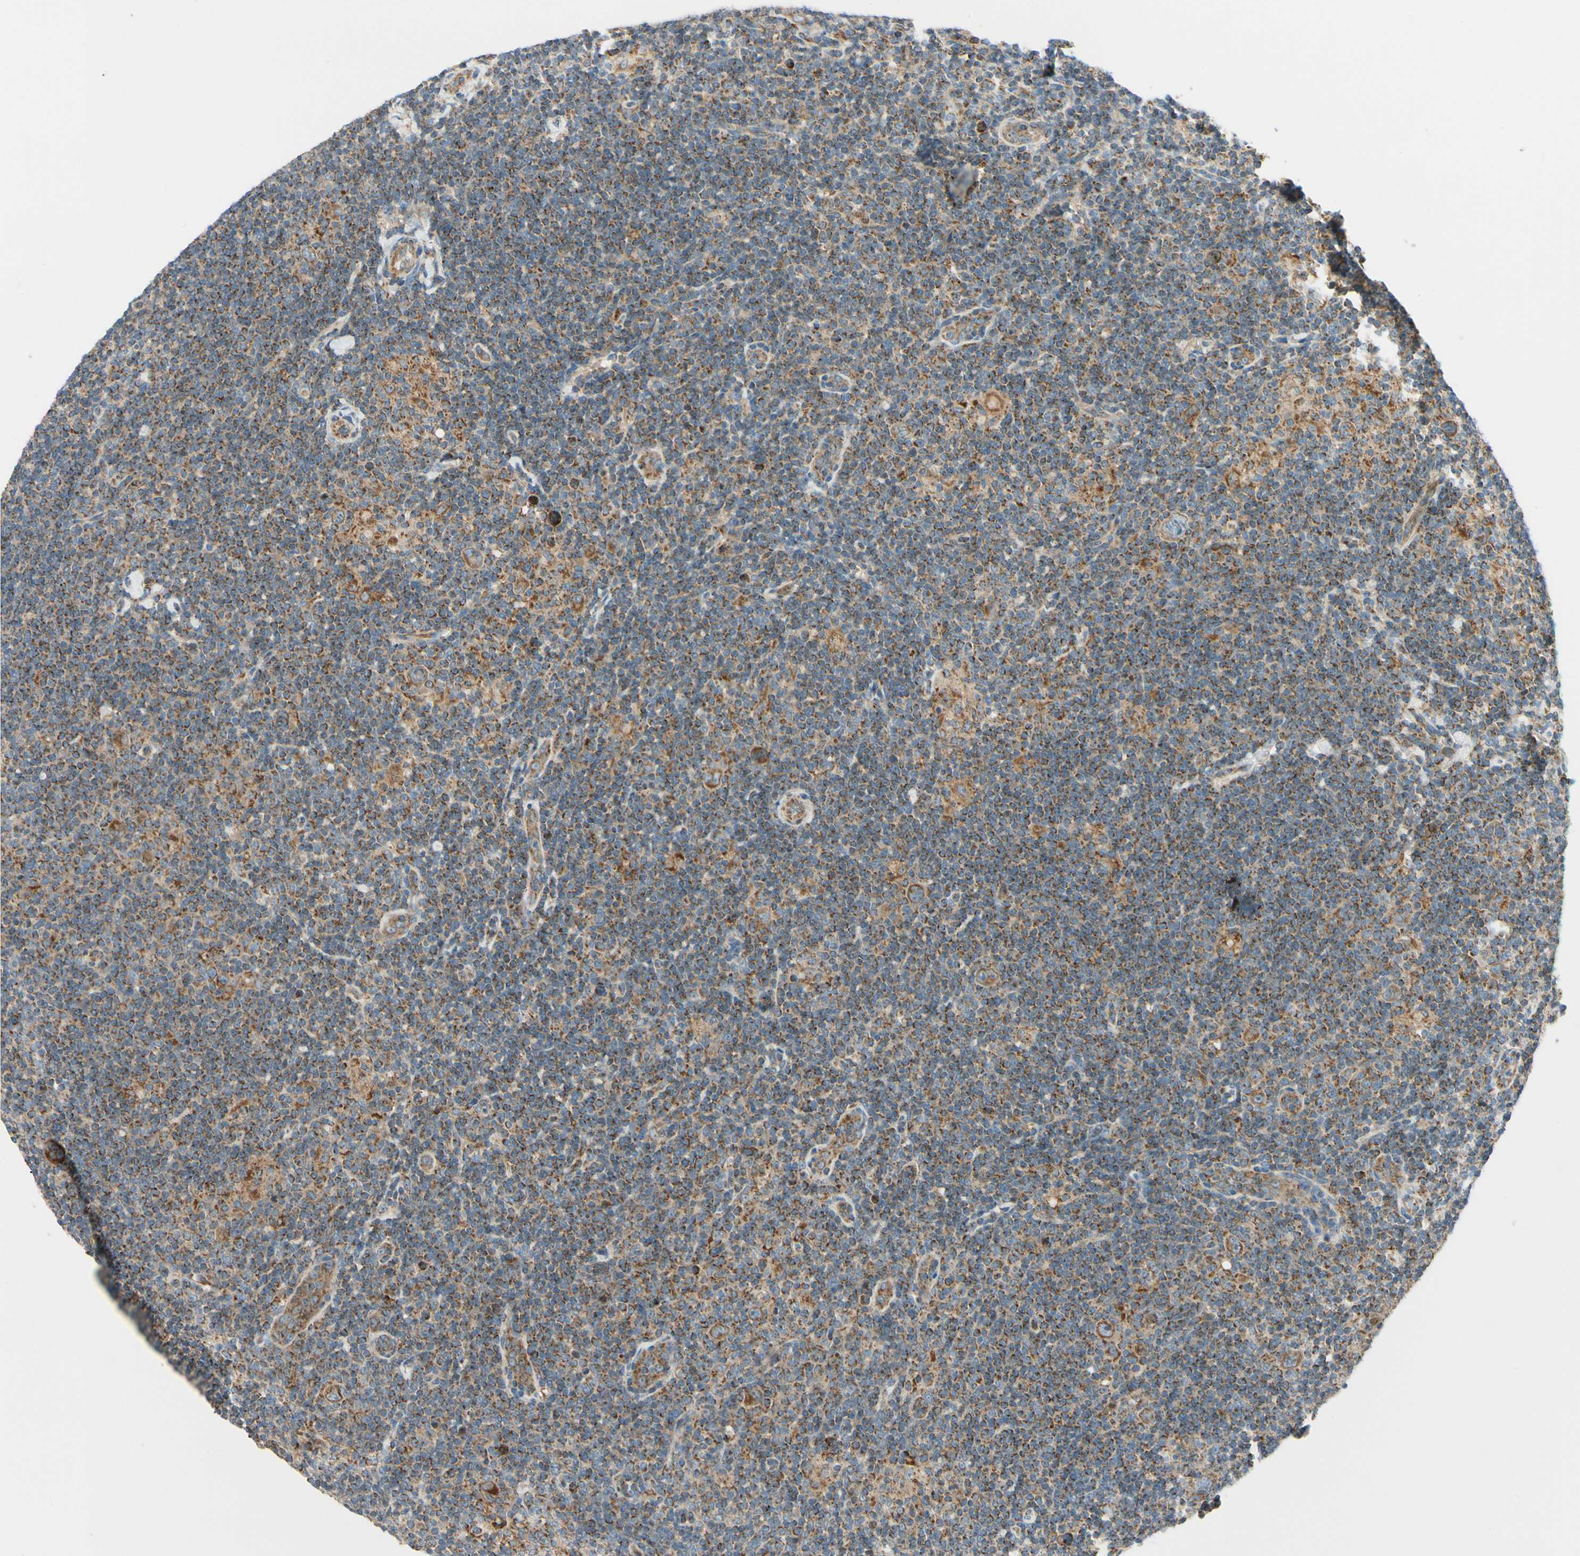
{"staining": {"intensity": "moderate", "quantity": ">75%", "location": "cytoplasmic/membranous"}, "tissue": "lymphoma", "cell_type": "Tumor cells", "image_type": "cancer", "snomed": [{"axis": "morphology", "description": "Hodgkin's disease, NOS"}, {"axis": "topography", "description": "Lymph node"}], "caption": "Lymphoma was stained to show a protein in brown. There is medium levels of moderate cytoplasmic/membranous expression in about >75% of tumor cells.", "gene": "TBC1D10A", "patient": {"sex": "female", "age": 57}}